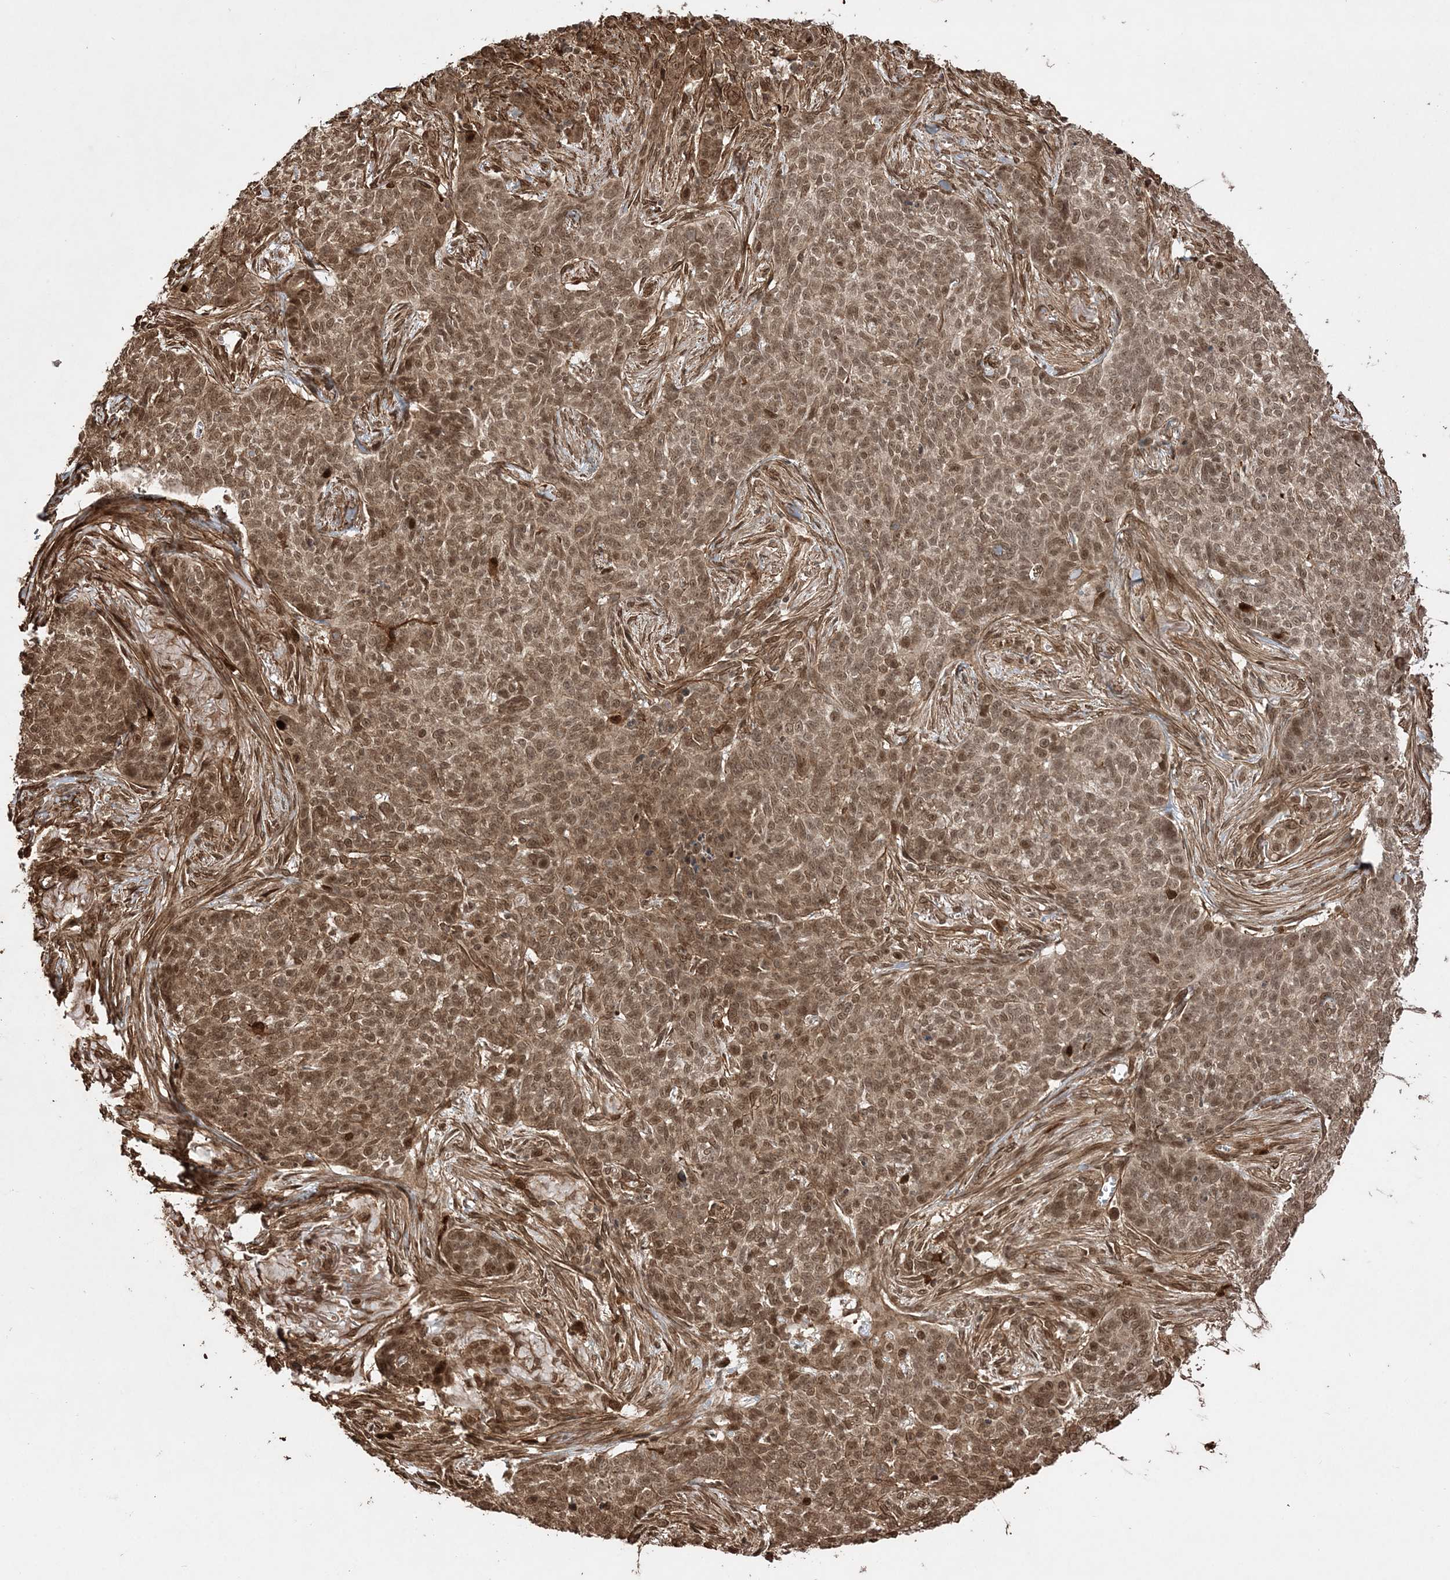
{"staining": {"intensity": "moderate", "quantity": ">75%", "location": "cytoplasmic/membranous,nuclear"}, "tissue": "skin cancer", "cell_type": "Tumor cells", "image_type": "cancer", "snomed": [{"axis": "morphology", "description": "Basal cell carcinoma"}, {"axis": "topography", "description": "Skin"}], "caption": "Human basal cell carcinoma (skin) stained for a protein (brown) displays moderate cytoplasmic/membranous and nuclear positive positivity in about >75% of tumor cells.", "gene": "ETAA1", "patient": {"sex": "male", "age": 85}}